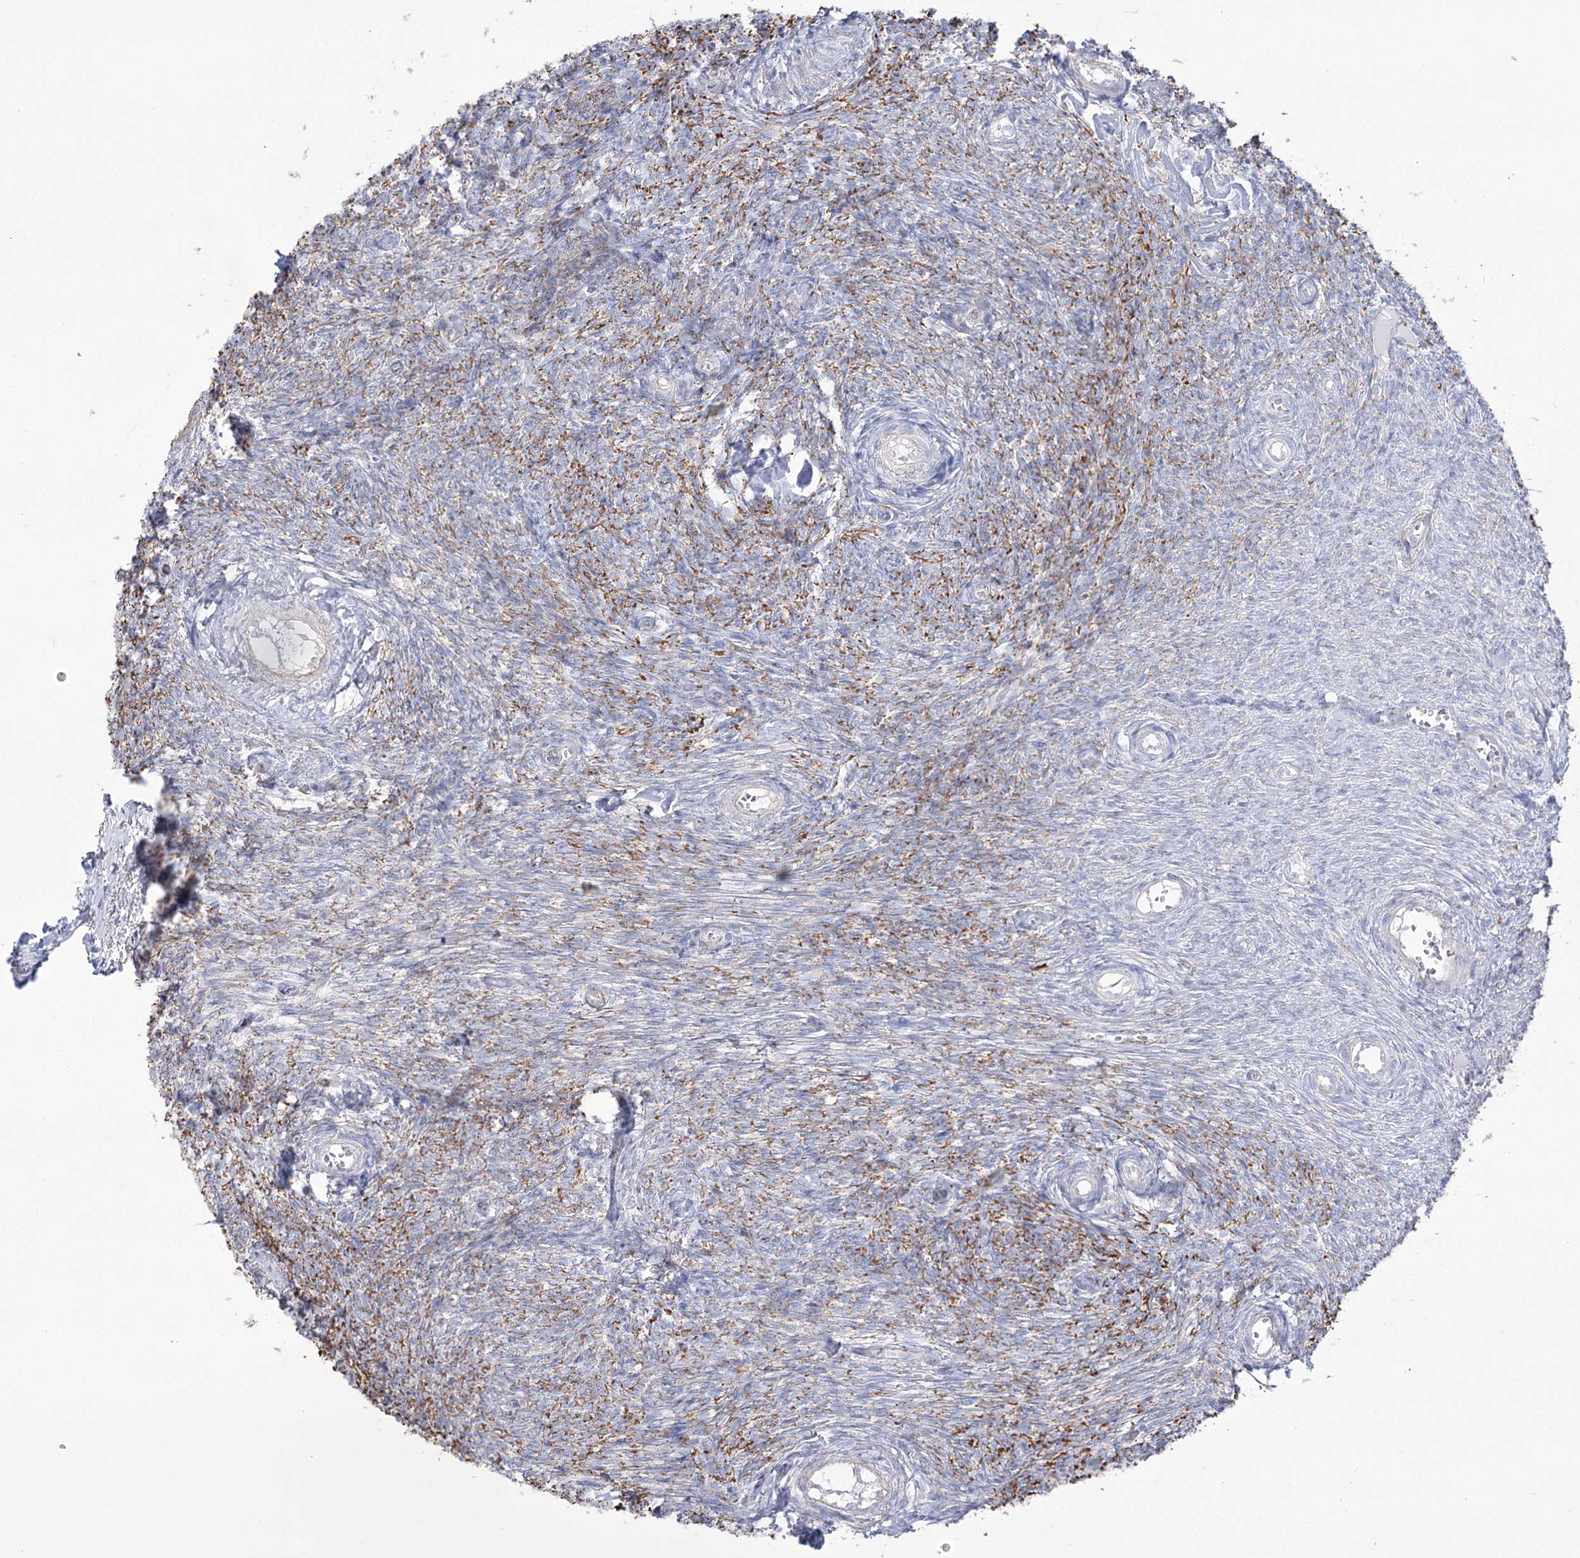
{"staining": {"intensity": "negative", "quantity": "none", "location": "none"}, "tissue": "ovary", "cell_type": "Follicle cells", "image_type": "normal", "snomed": [{"axis": "morphology", "description": "Normal tissue, NOS"}, {"axis": "topography", "description": "Ovary"}], "caption": "DAB (3,3'-diaminobenzidine) immunohistochemical staining of benign ovary shows no significant positivity in follicle cells.", "gene": "FAM216A", "patient": {"sex": "female", "age": 44}}